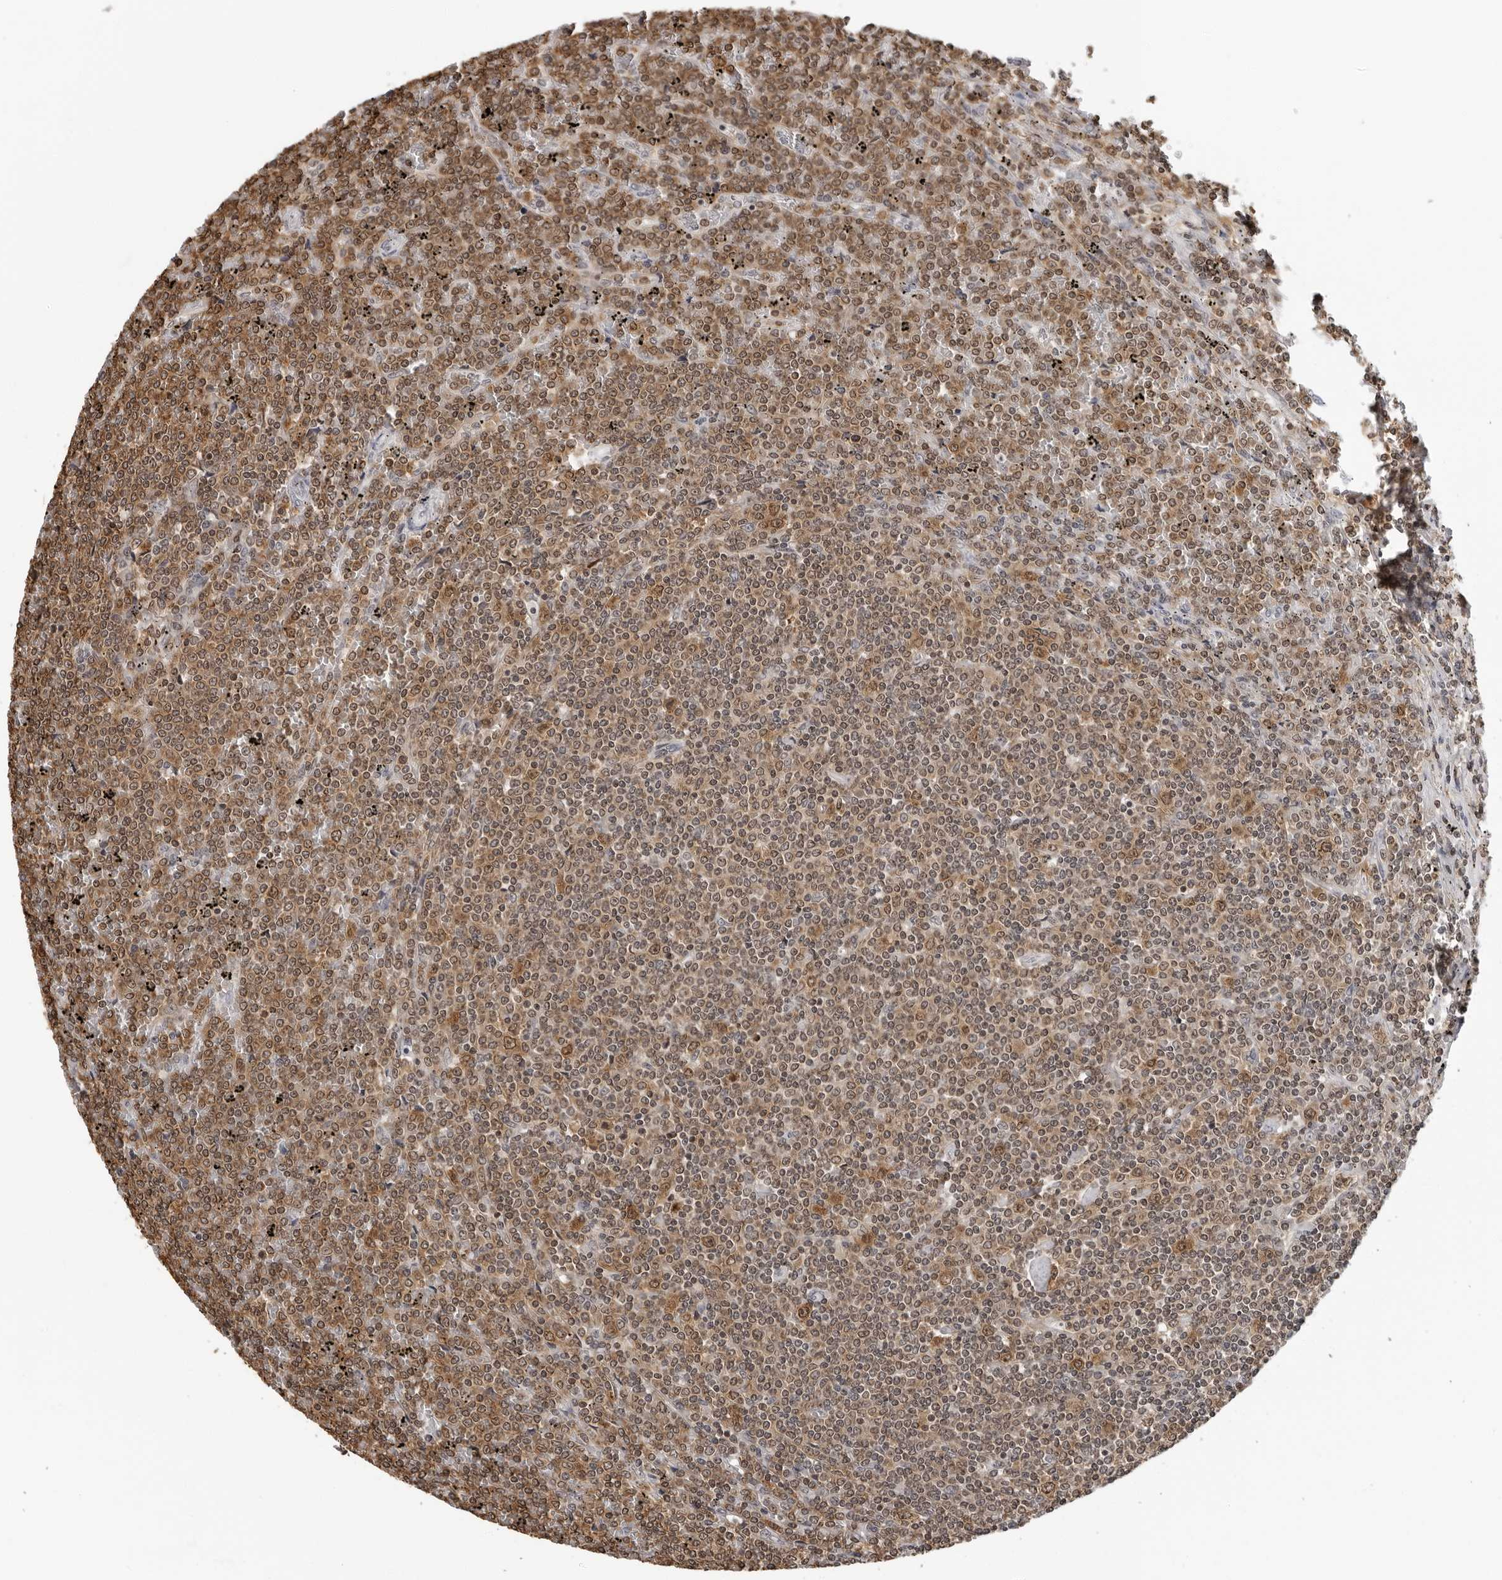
{"staining": {"intensity": "moderate", "quantity": ">75%", "location": "cytoplasmic/membranous,nuclear"}, "tissue": "lymphoma", "cell_type": "Tumor cells", "image_type": "cancer", "snomed": [{"axis": "morphology", "description": "Malignant lymphoma, non-Hodgkin's type, Low grade"}, {"axis": "topography", "description": "Spleen"}], "caption": "Immunohistochemistry (IHC) staining of lymphoma, which exhibits medium levels of moderate cytoplasmic/membranous and nuclear positivity in about >75% of tumor cells indicating moderate cytoplasmic/membranous and nuclear protein positivity. The staining was performed using DAB (brown) for protein detection and nuclei were counterstained in hematoxylin (blue).", "gene": "HSPH1", "patient": {"sex": "female", "age": 19}}